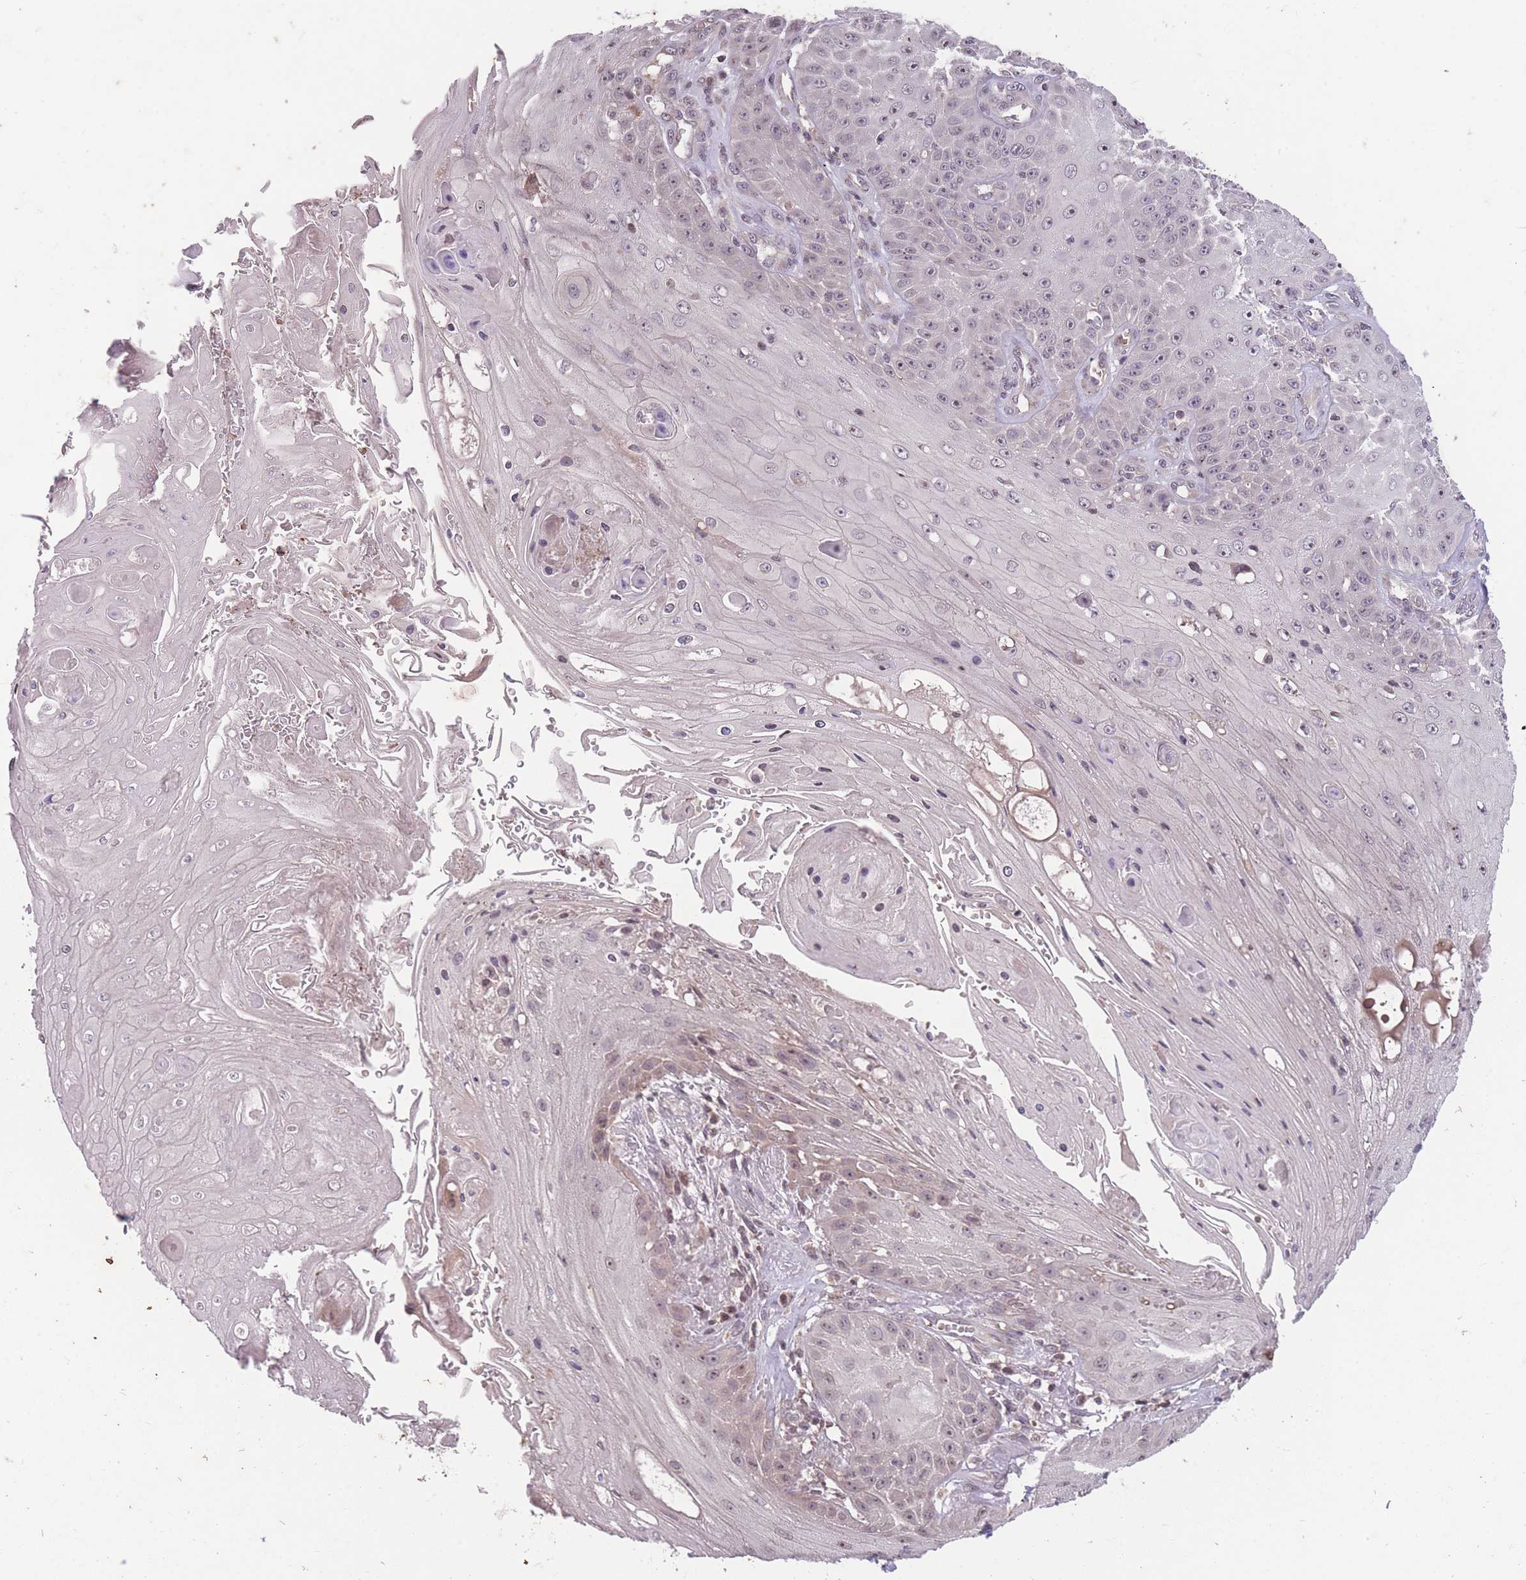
{"staining": {"intensity": "weak", "quantity": "<25%", "location": "nuclear"}, "tissue": "skin cancer", "cell_type": "Tumor cells", "image_type": "cancer", "snomed": [{"axis": "morphology", "description": "Squamous cell carcinoma, NOS"}, {"axis": "topography", "description": "Skin"}], "caption": "Immunohistochemistry image of neoplastic tissue: human squamous cell carcinoma (skin) stained with DAB (3,3'-diaminobenzidine) reveals no significant protein expression in tumor cells.", "gene": "GGT5", "patient": {"sex": "male", "age": 70}}